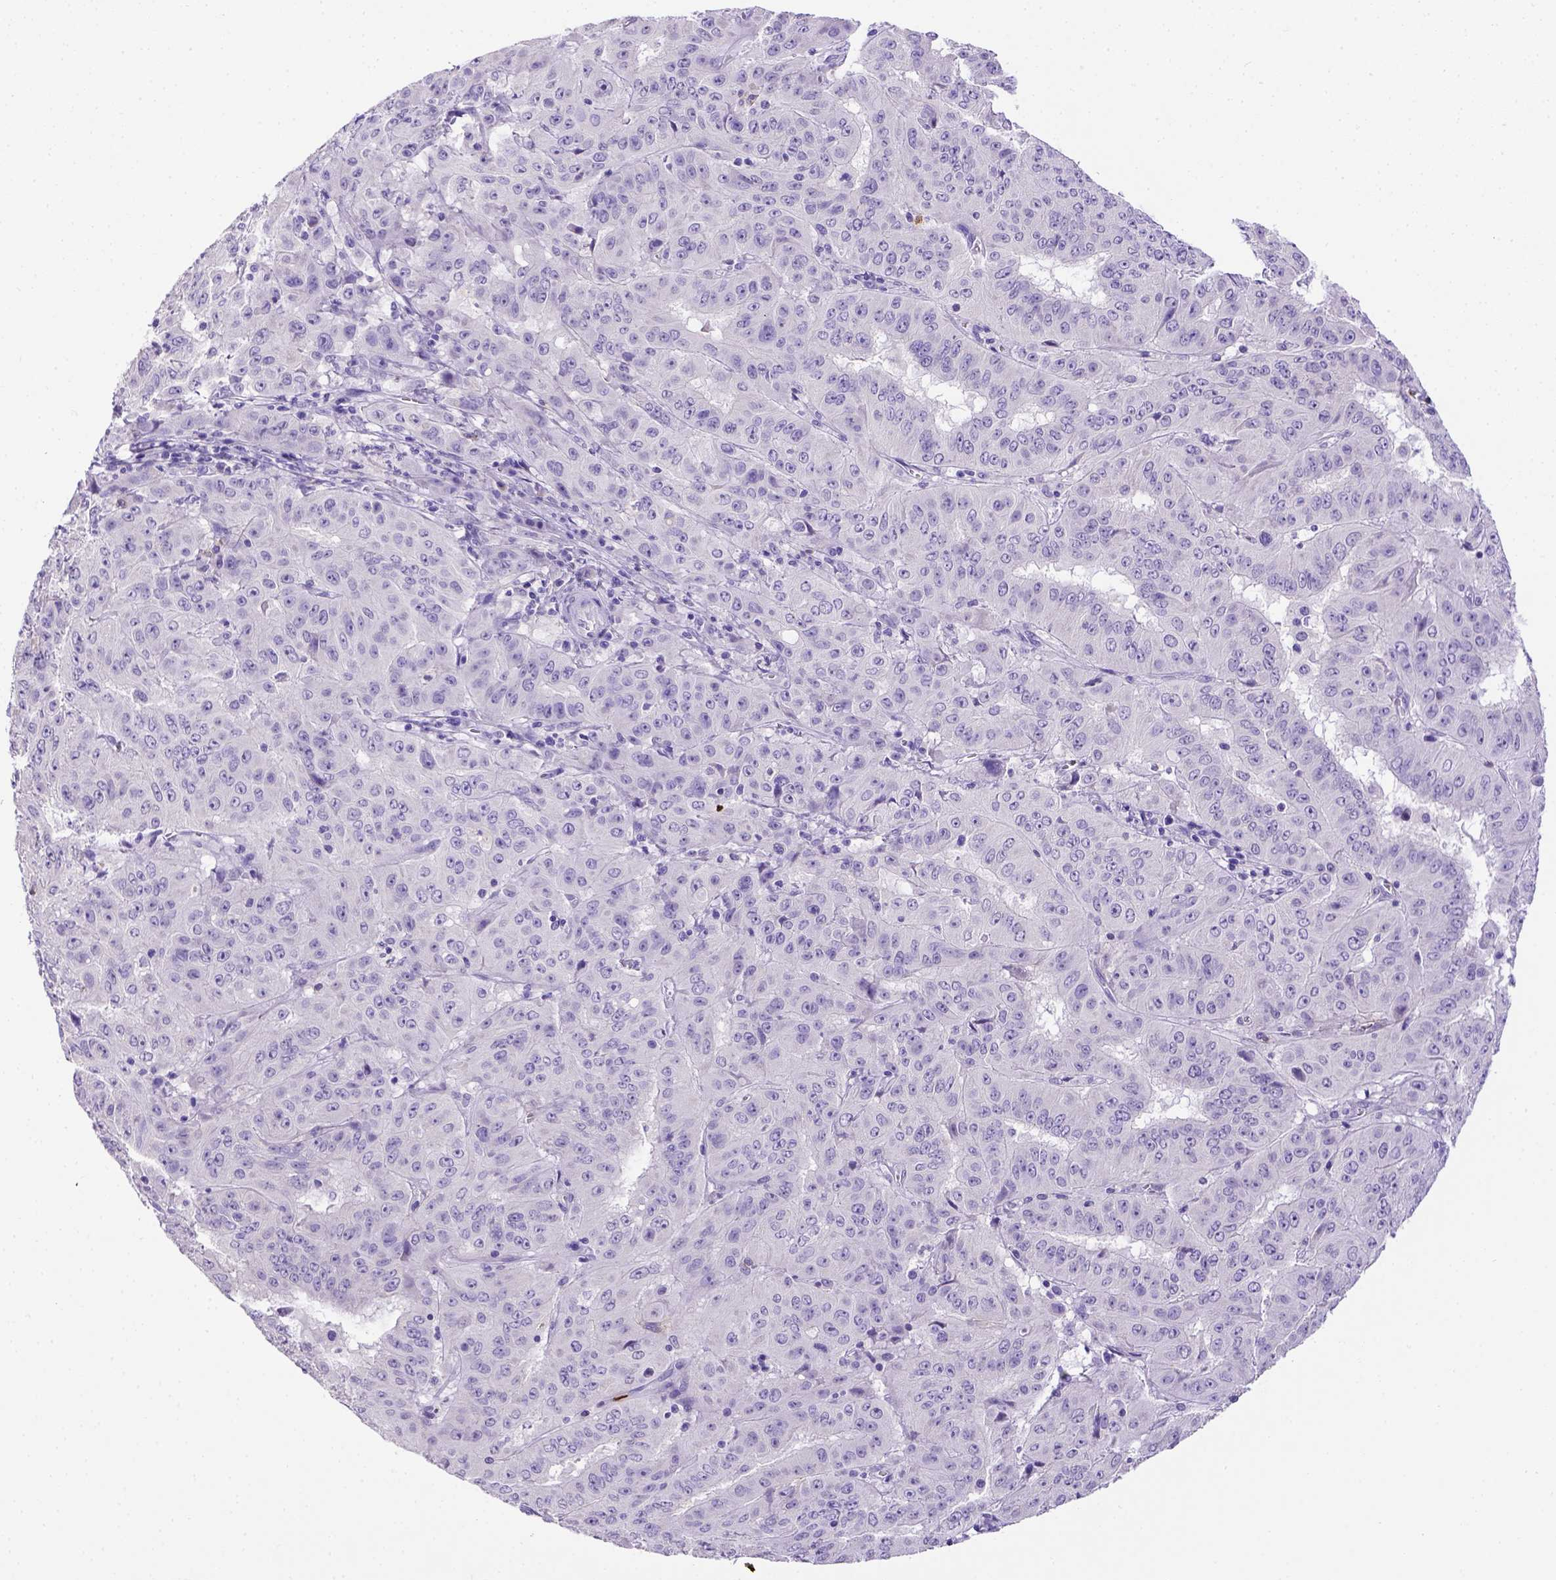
{"staining": {"intensity": "negative", "quantity": "none", "location": "none"}, "tissue": "pancreatic cancer", "cell_type": "Tumor cells", "image_type": "cancer", "snomed": [{"axis": "morphology", "description": "Adenocarcinoma, NOS"}, {"axis": "topography", "description": "Pancreas"}], "caption": "The micrograph exhibits no staining of tumor cells in pancreatic adenocarcinoma. The staining is performed using DAB brown chromogen with nuclei counter-stained in using hematoxylin.", "gene": "B3GAT1", "patient": {"sex": "male", "age": 63}}